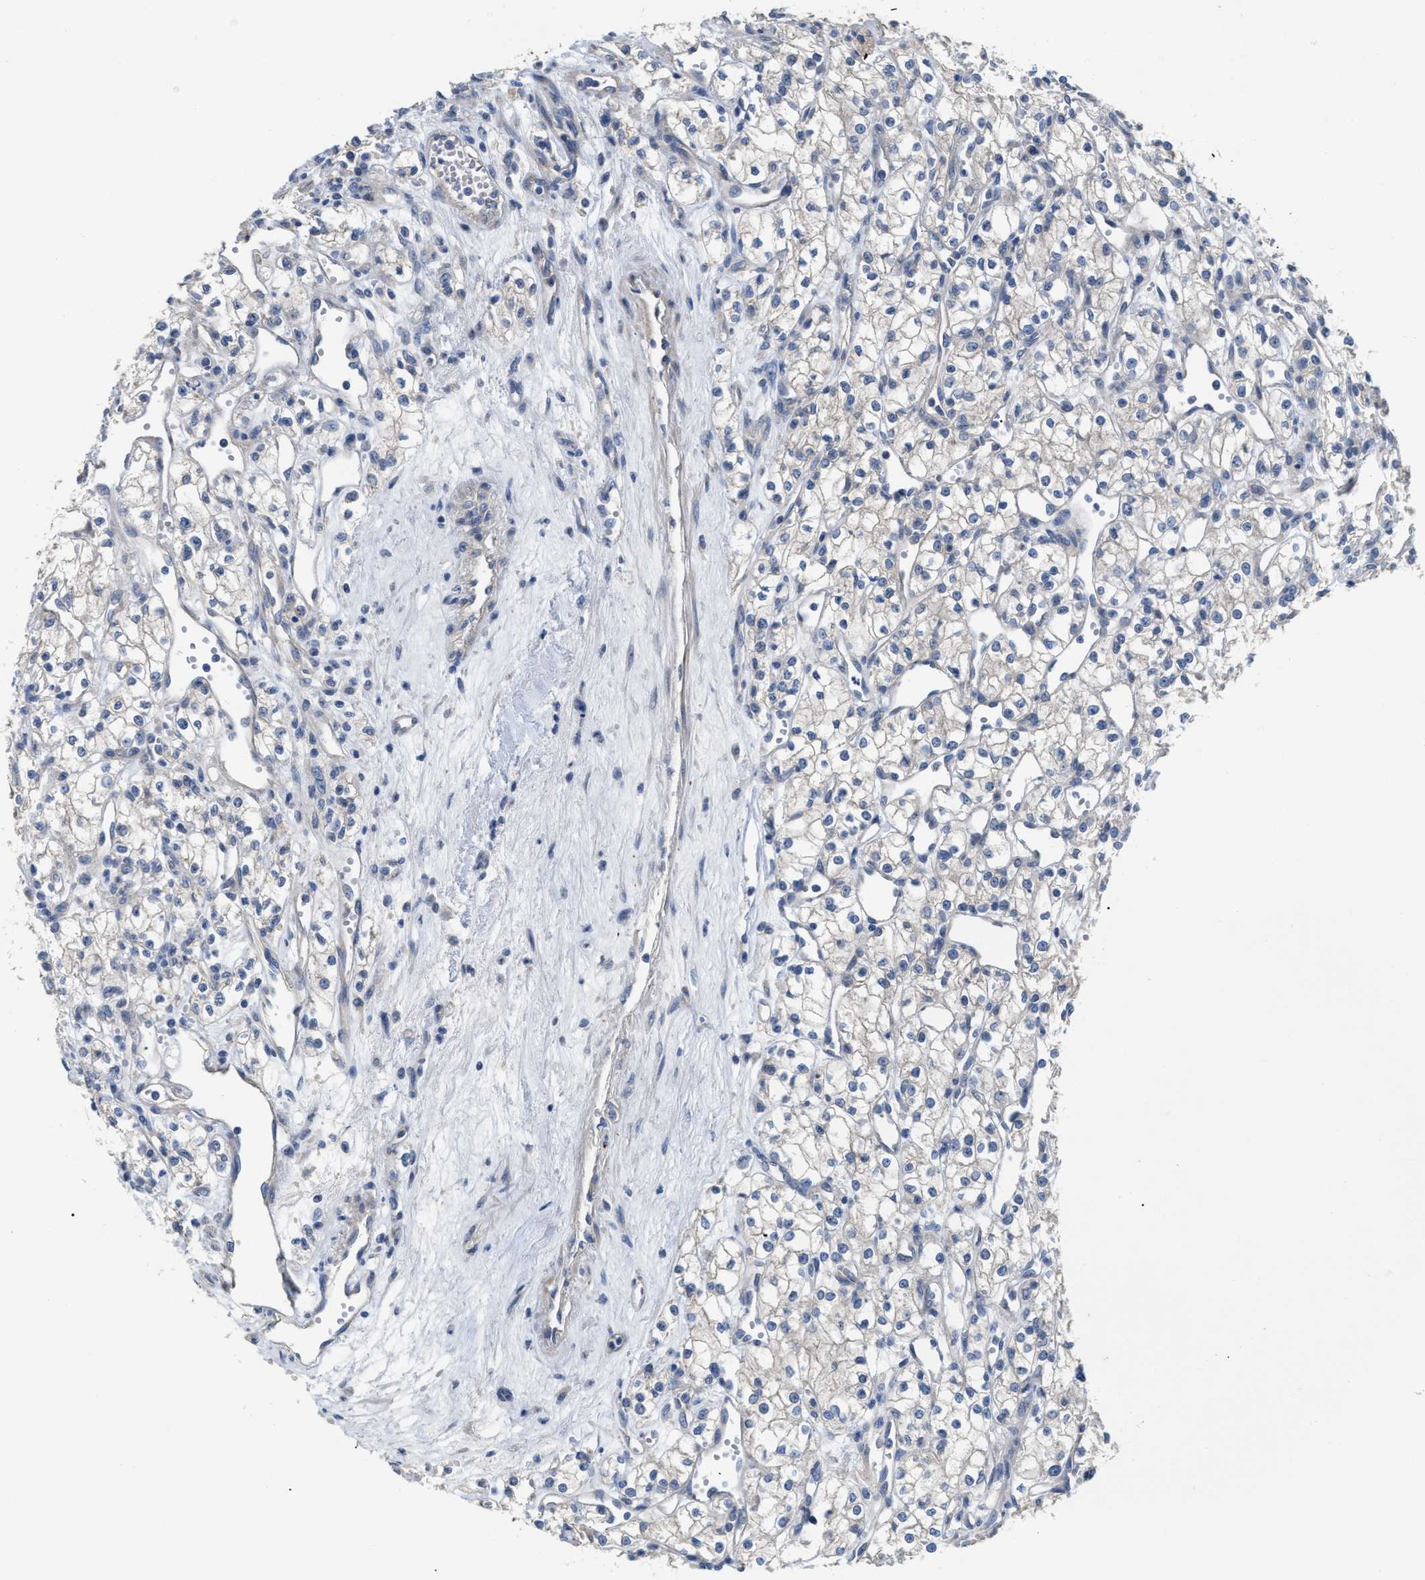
{"staining": {"intensity": "negative", "quantity": "none", "location": "none"}, "tissue": "renal cancer", "cell_type": "Tumor cells", "image_type": "cancer", "snomed": [{"axis": "morphology", "description": "Adenocarcinoma, NOS"}, {"axis": "topography", "description": "Kidney"}], "caption": "IHC photomicrograph of renal adenocarcinoma stained for a protein (brown), which exhibits no positivity in tumor cells.", "gene": "DHX58", "patient": {"sex": "male", "age": 59}}